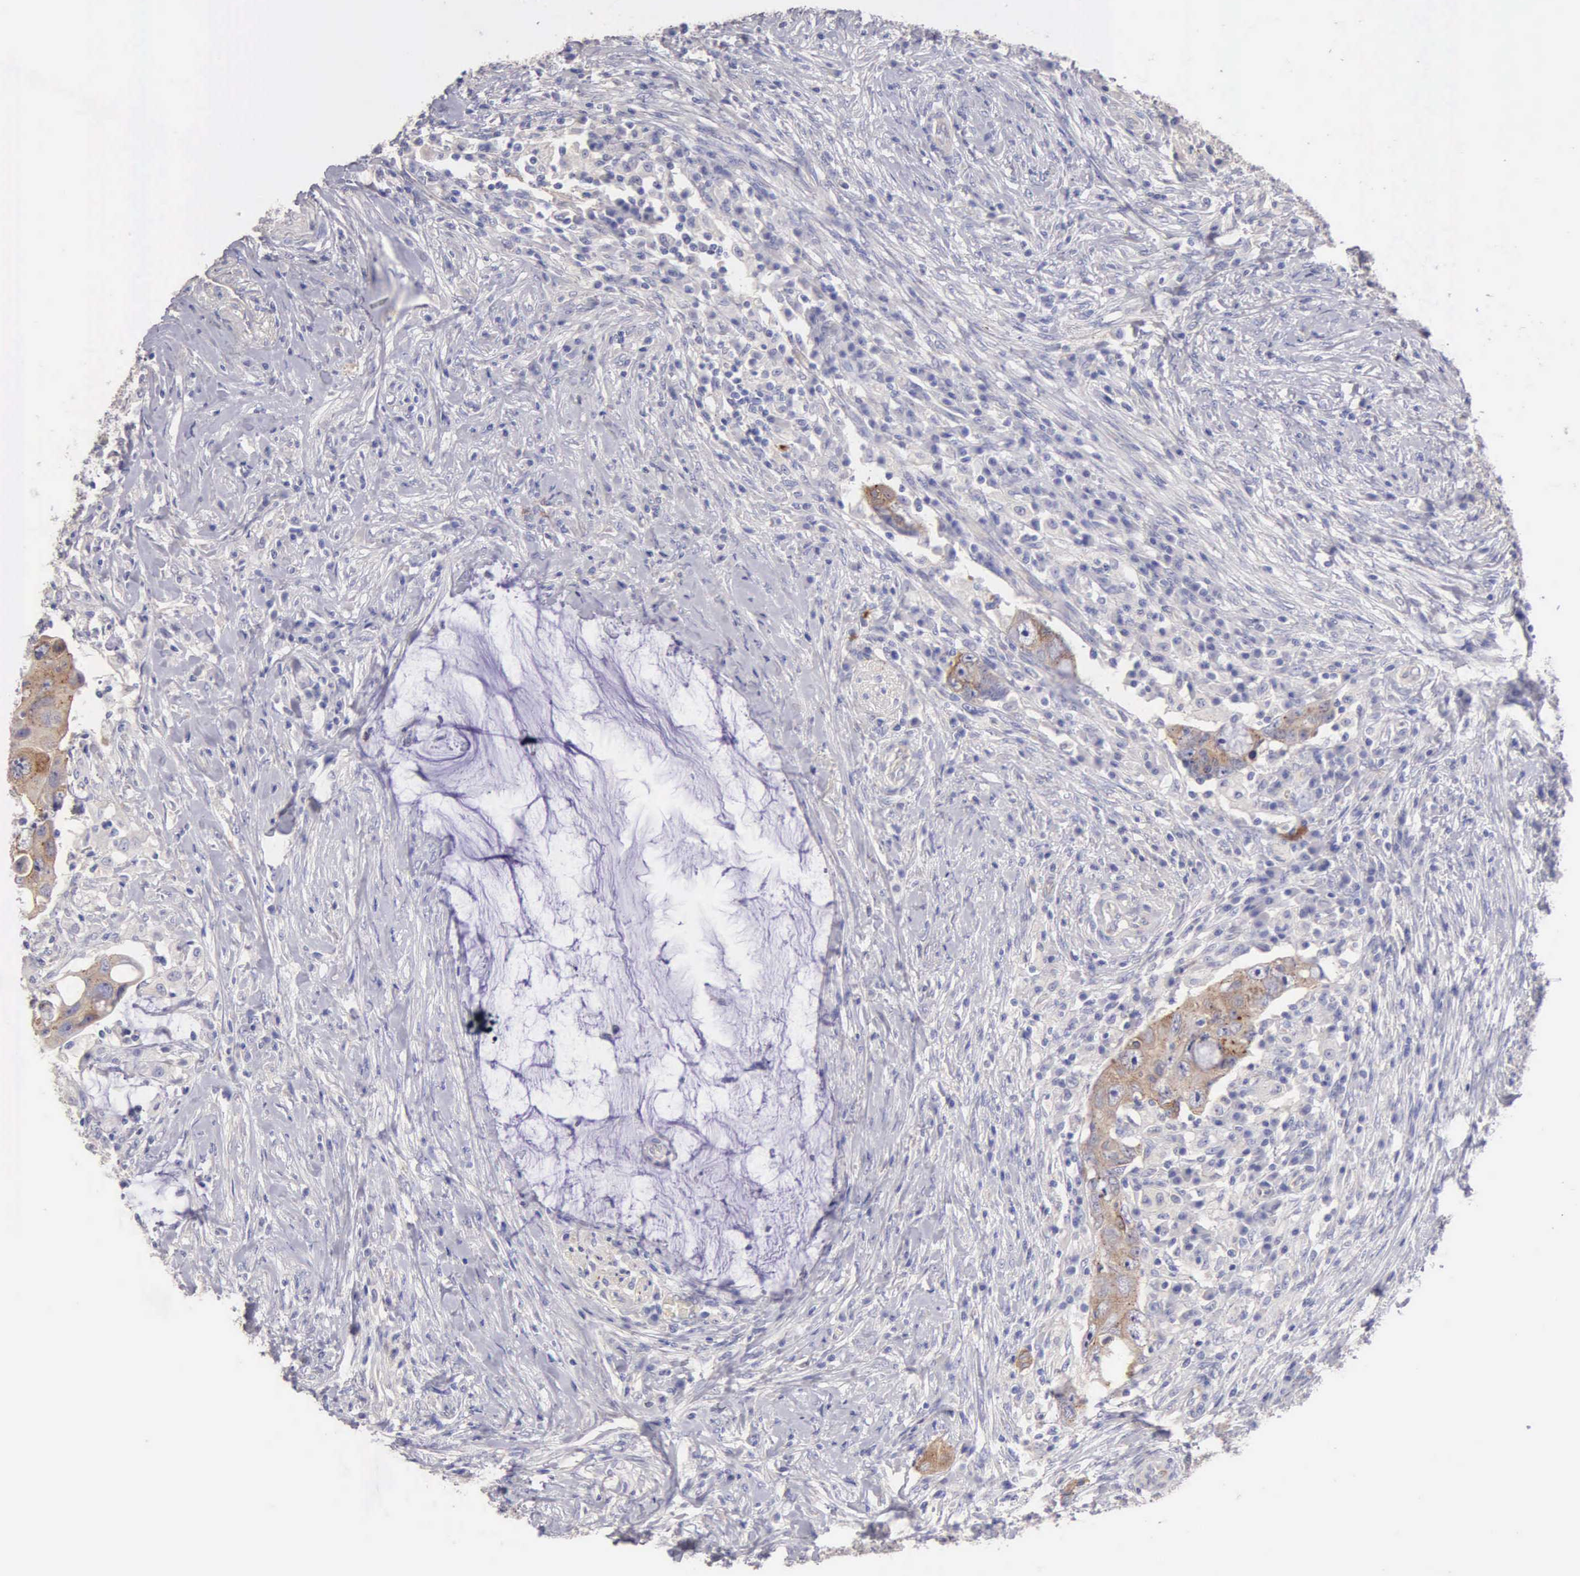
{"staining": {"intensity": "moderate", "quantity": "25%-75%", "location": "cytoplasmic/membranous"}, "tissue": "colorectal cancer", "cell_type": "Tumor cells", "image_type": "cancer", "snomed": [{"axis": "morphology", "description": "Adenocarcinoma, NOS"}, {"axis": "topography", "description": "Rectum"}], "caption": "Human colorectal cancer stained for a protein (brown) displays moderate cytoplasmic/membranous positive expression in about 25%-75% of tumor cells.", "gene": "APP", "patient": {"sex": "female", "age": 71}}